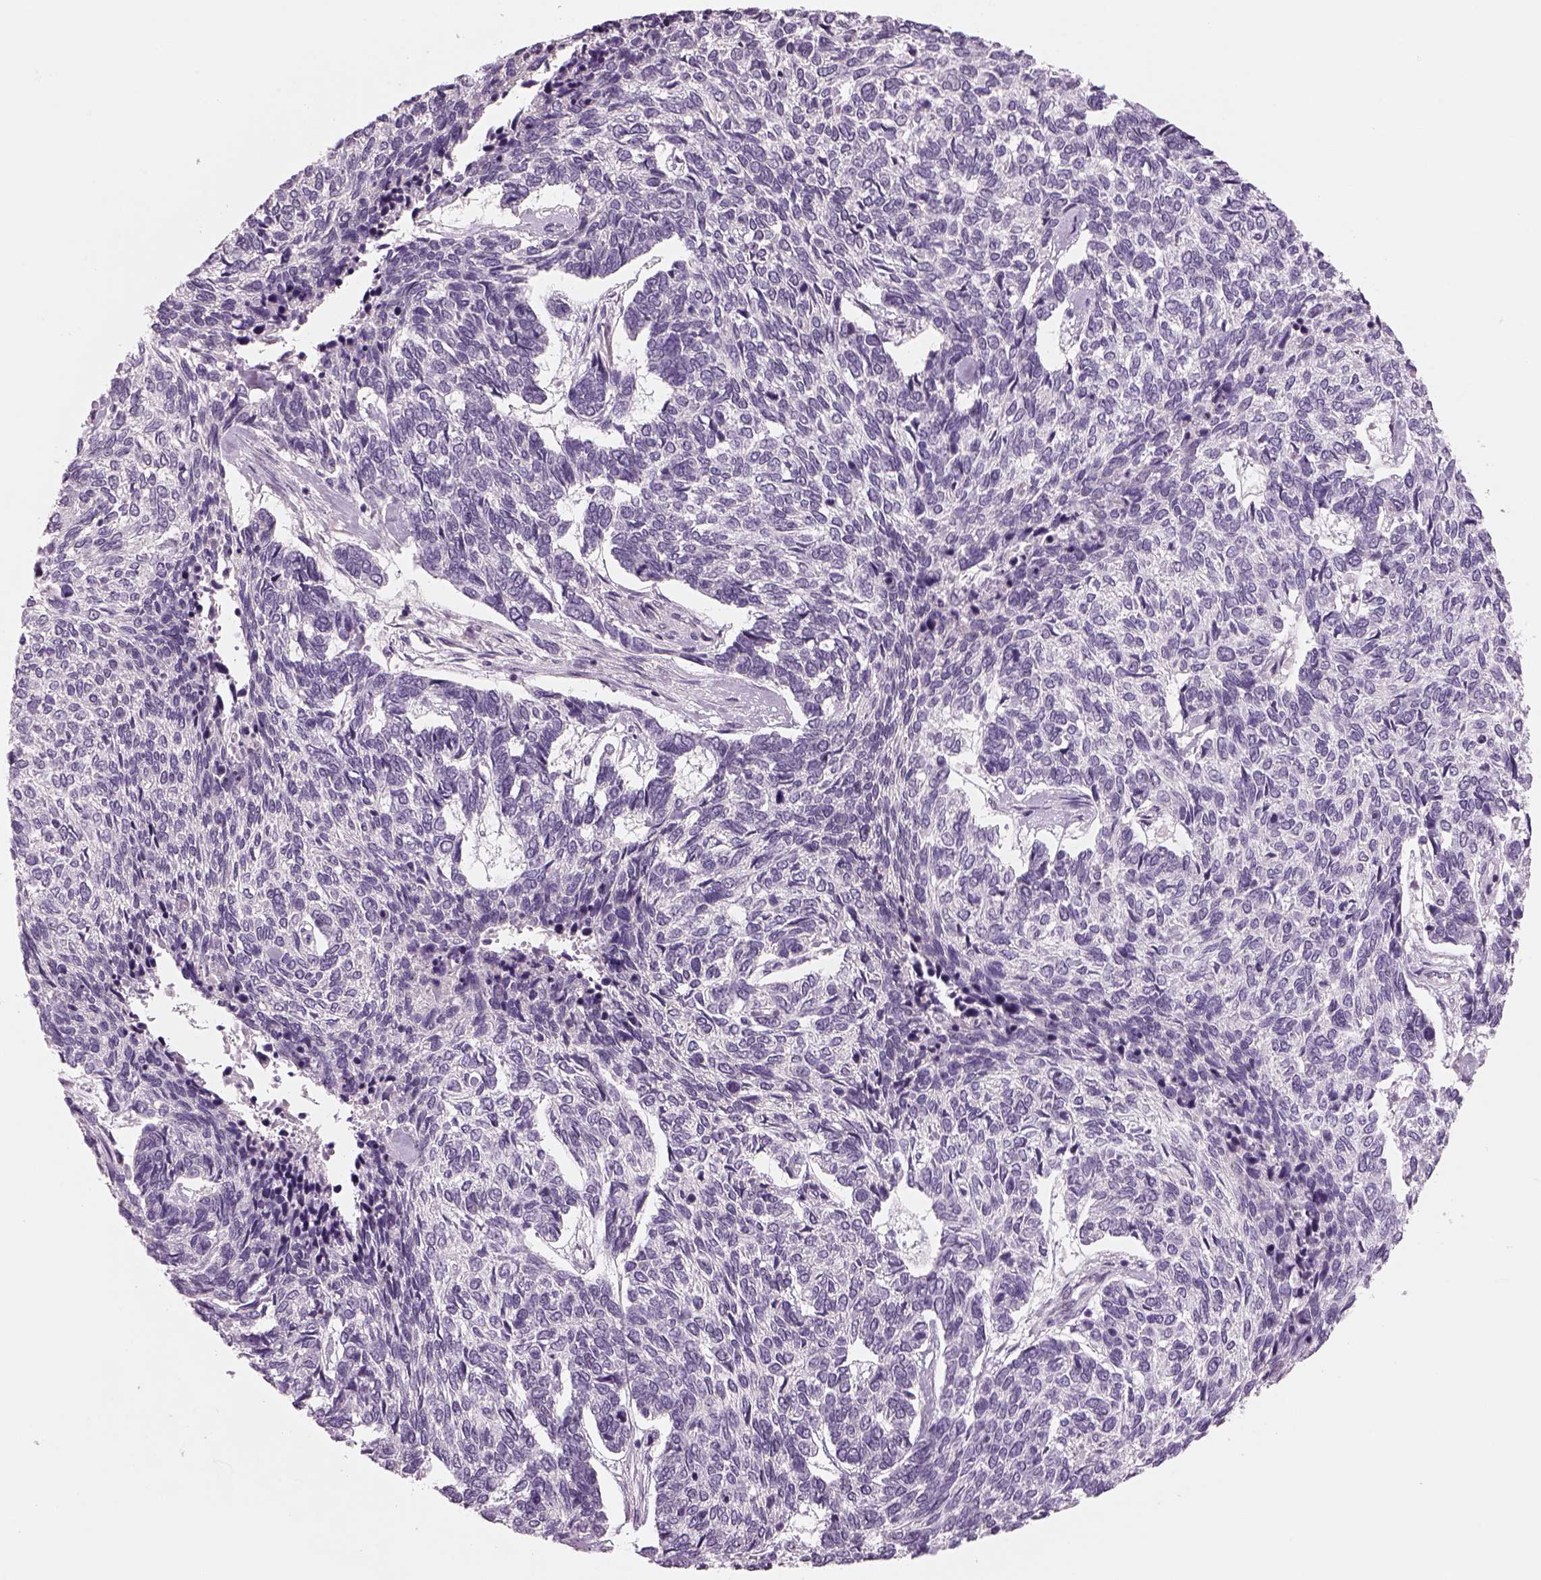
{"staining": {"intensity": "negative", "quantity": "none", "location": "none"}, "tissue": "skin cancer", "cell_type": "Tumor cells", "image_type": "cancer", "snomed": [{"axis": "morphology", "description": "Basal cell carcinoma"}, {"axis": "topography", "description": "Skin"}], "caption": "Photomicrograph shows no protein expression in tumor cells of skin cancer tissue.", "gene": "PENK", "patient": {"sex": "female", "age": 65}}